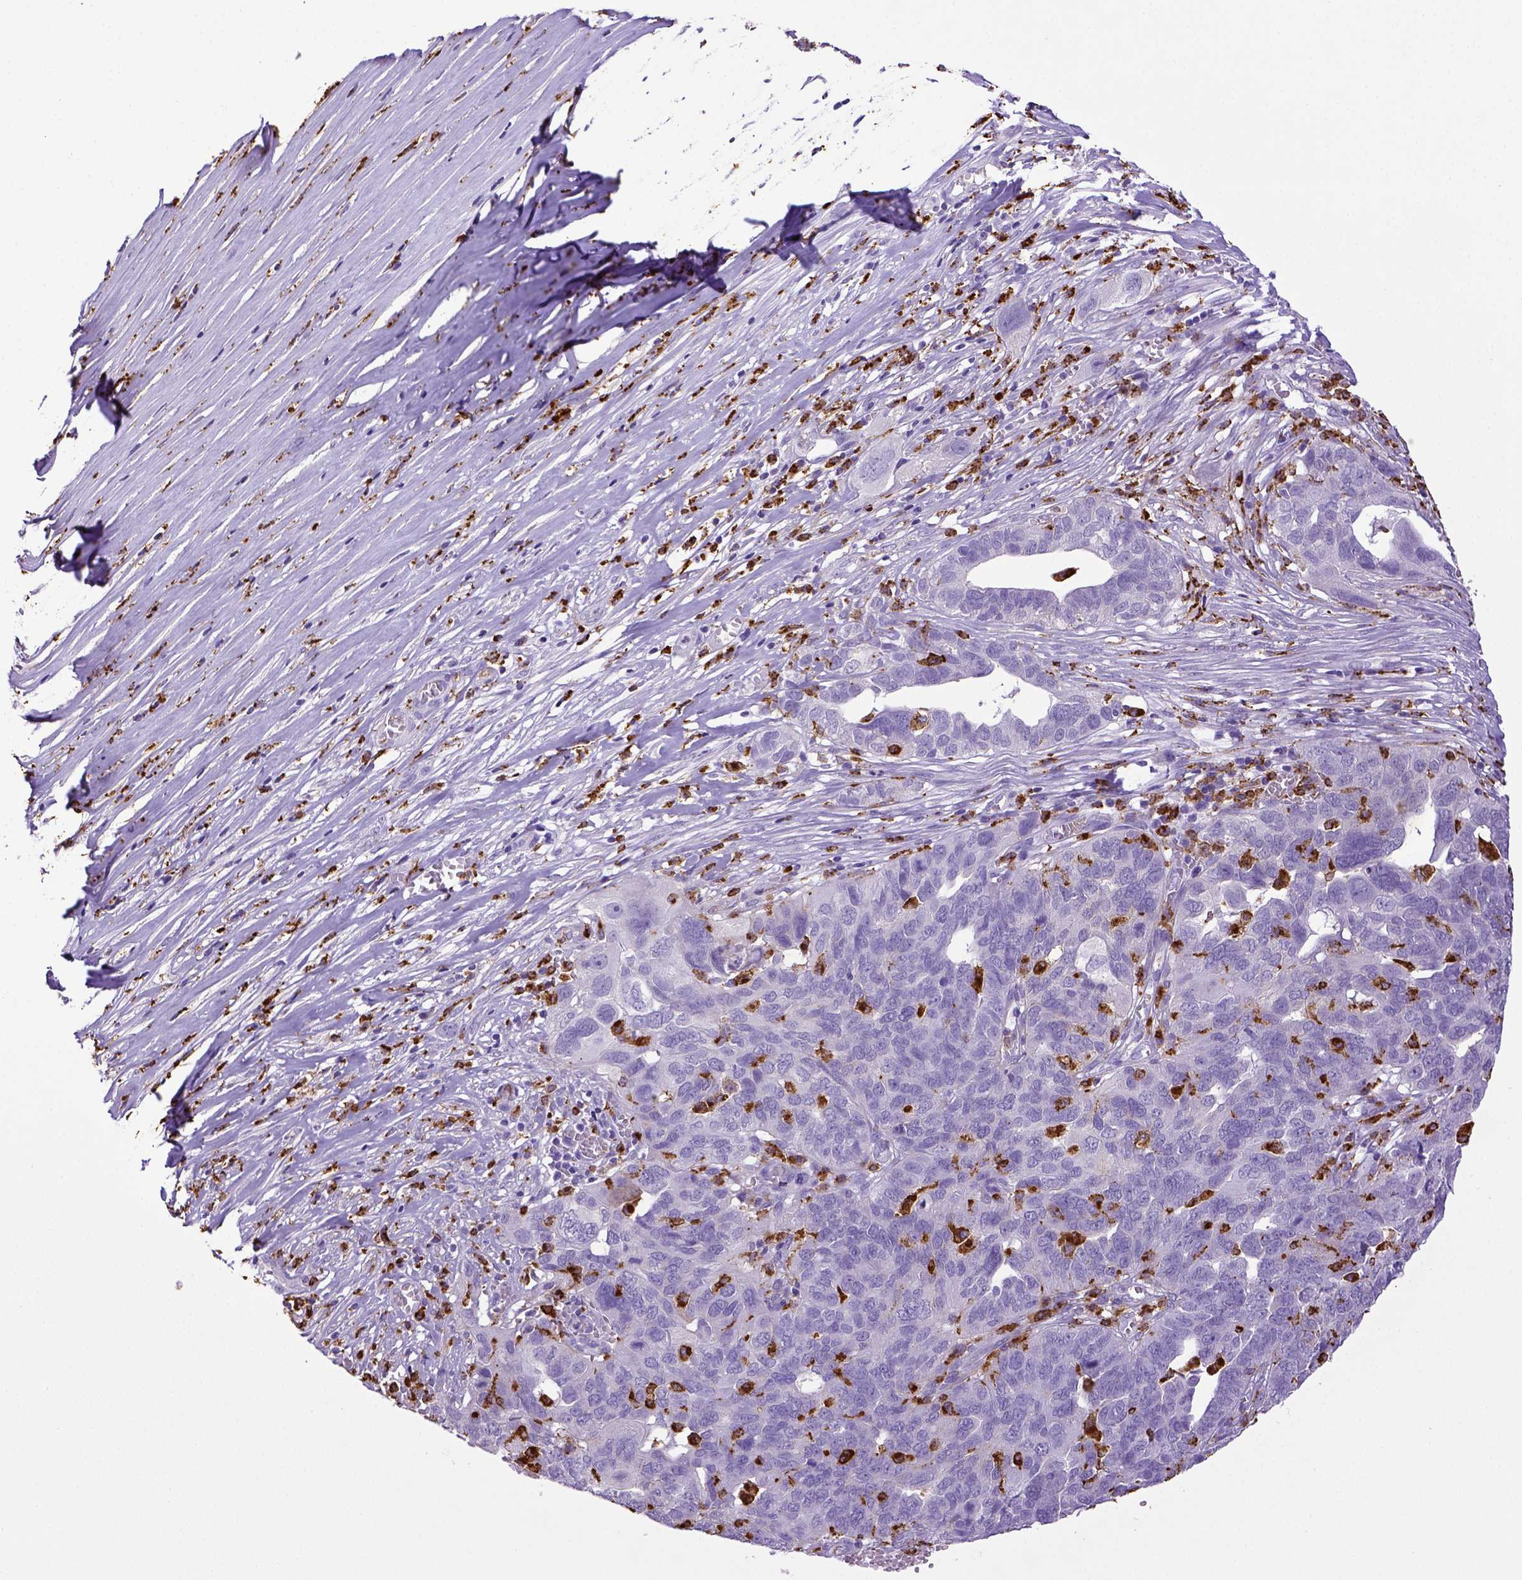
{"staining": {"intensity": "negative", "quantity": "none", "location": "none"}, "tissue": "ovarian cancer", "cell_type": "Tumor cells", "image_type": "cancer", "snomed": [{"axis": "morphology", "description": "Carcinoma, endometroid"}, {"axis": "topography", "description": "Soft tissue"}, {"axis": "topography", "description": "Ovary"}], "caption": "Ovarian cancer (endometroid carcinoma) stained for a protein using immunohistochemistry displays no expression tumor cells.", "gene": "CD68", "patient": {"sex": "female", "age": 52}}